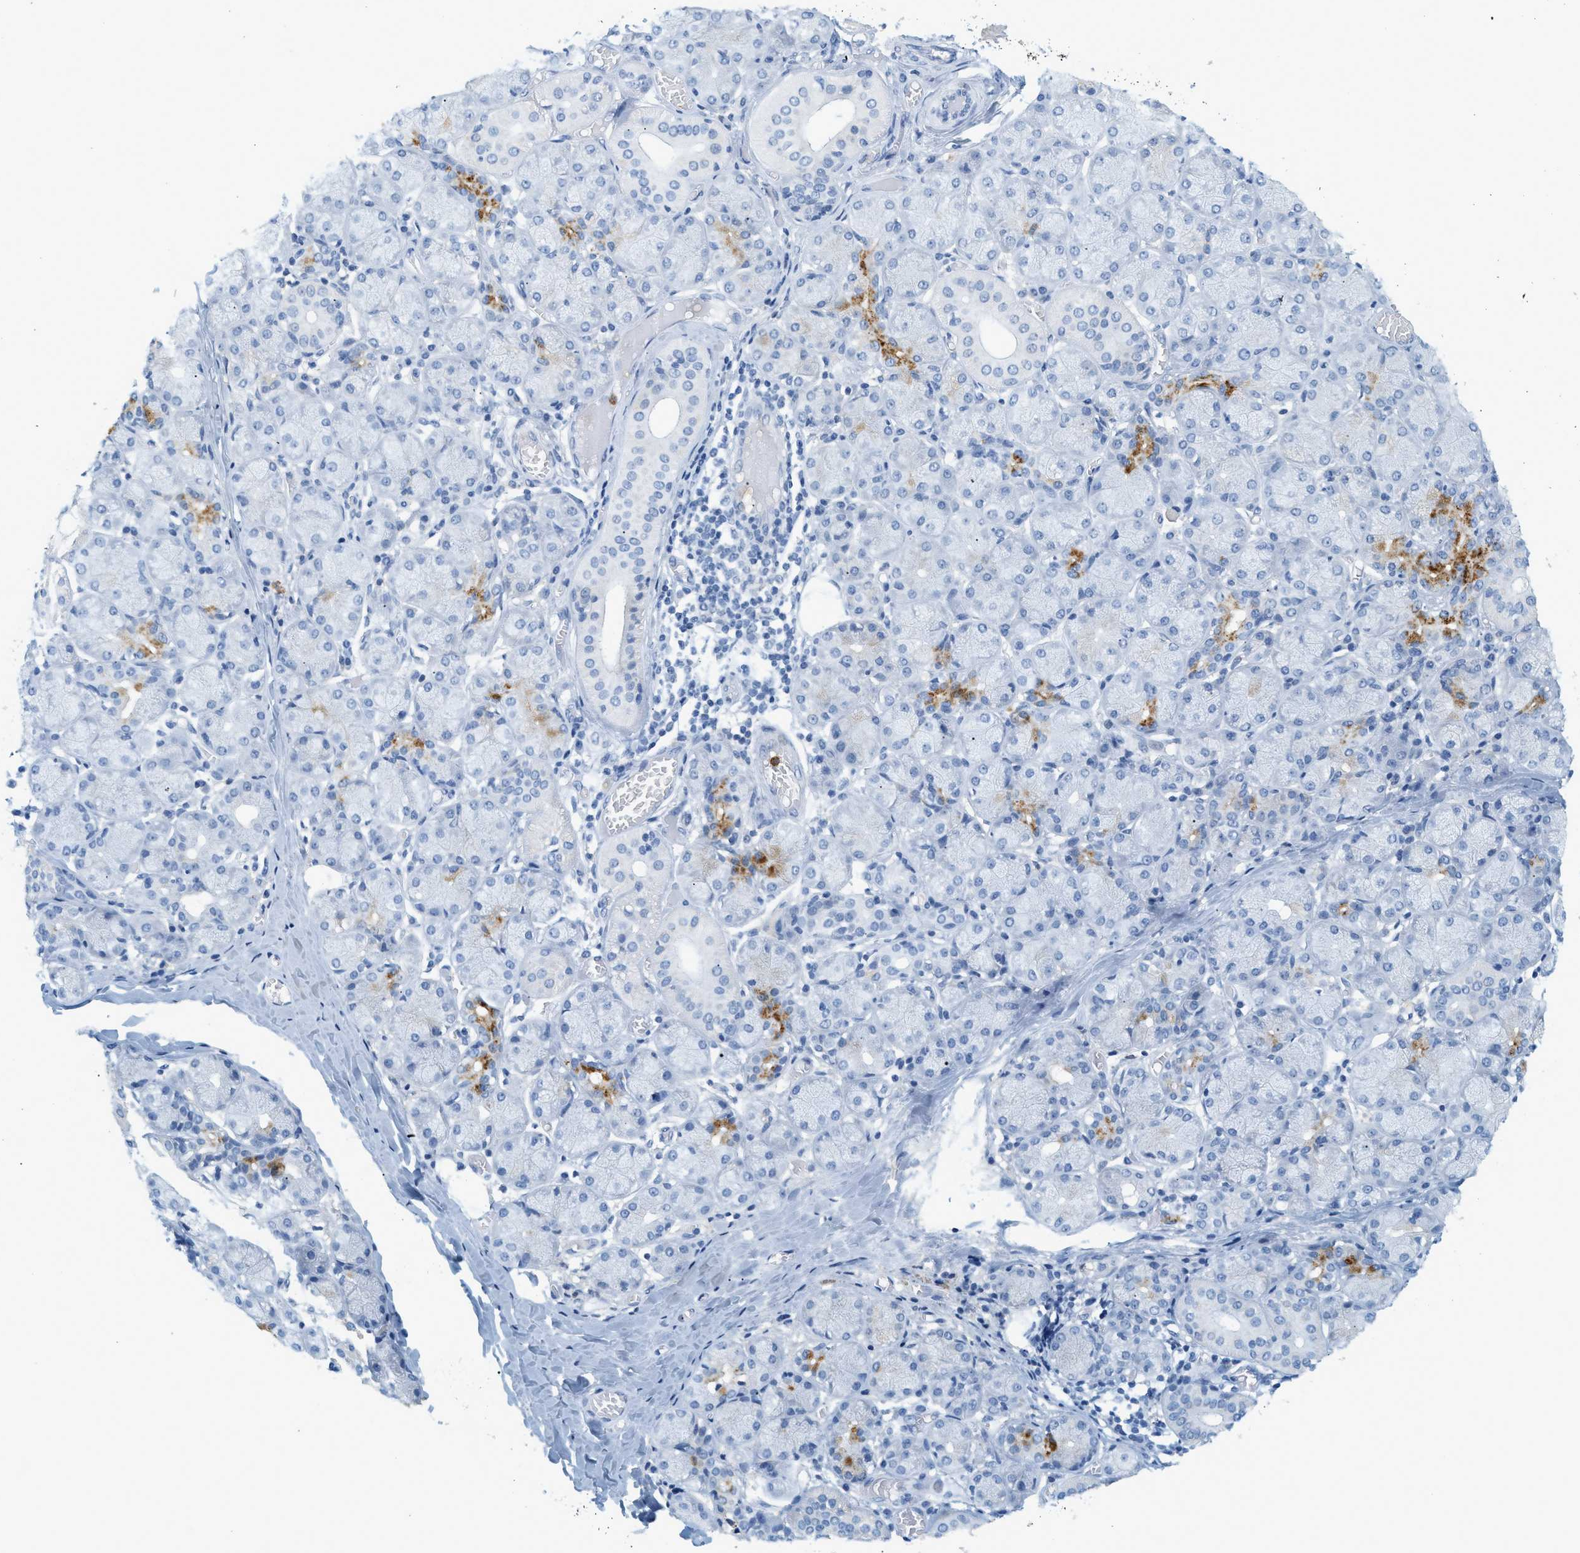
{"staining": {"intensity": "negative", "quantity": "none", "location": "none"}, "tissue": "salivary gland", "cell_type": "Glandular cells", "image_type": "normal", "snomed": [{"axis": "morphology", "description": "Normal tissue, NOS"}, {"axis": "topography", "description": "Salivary gland"}], "caption": "Immunohistochemistry (IHC) of unremarkable human salivary gland demonstrates no staining in glandular cells.", "gene": "LCN2", "patient": {"sex": "female", "age": 24}}